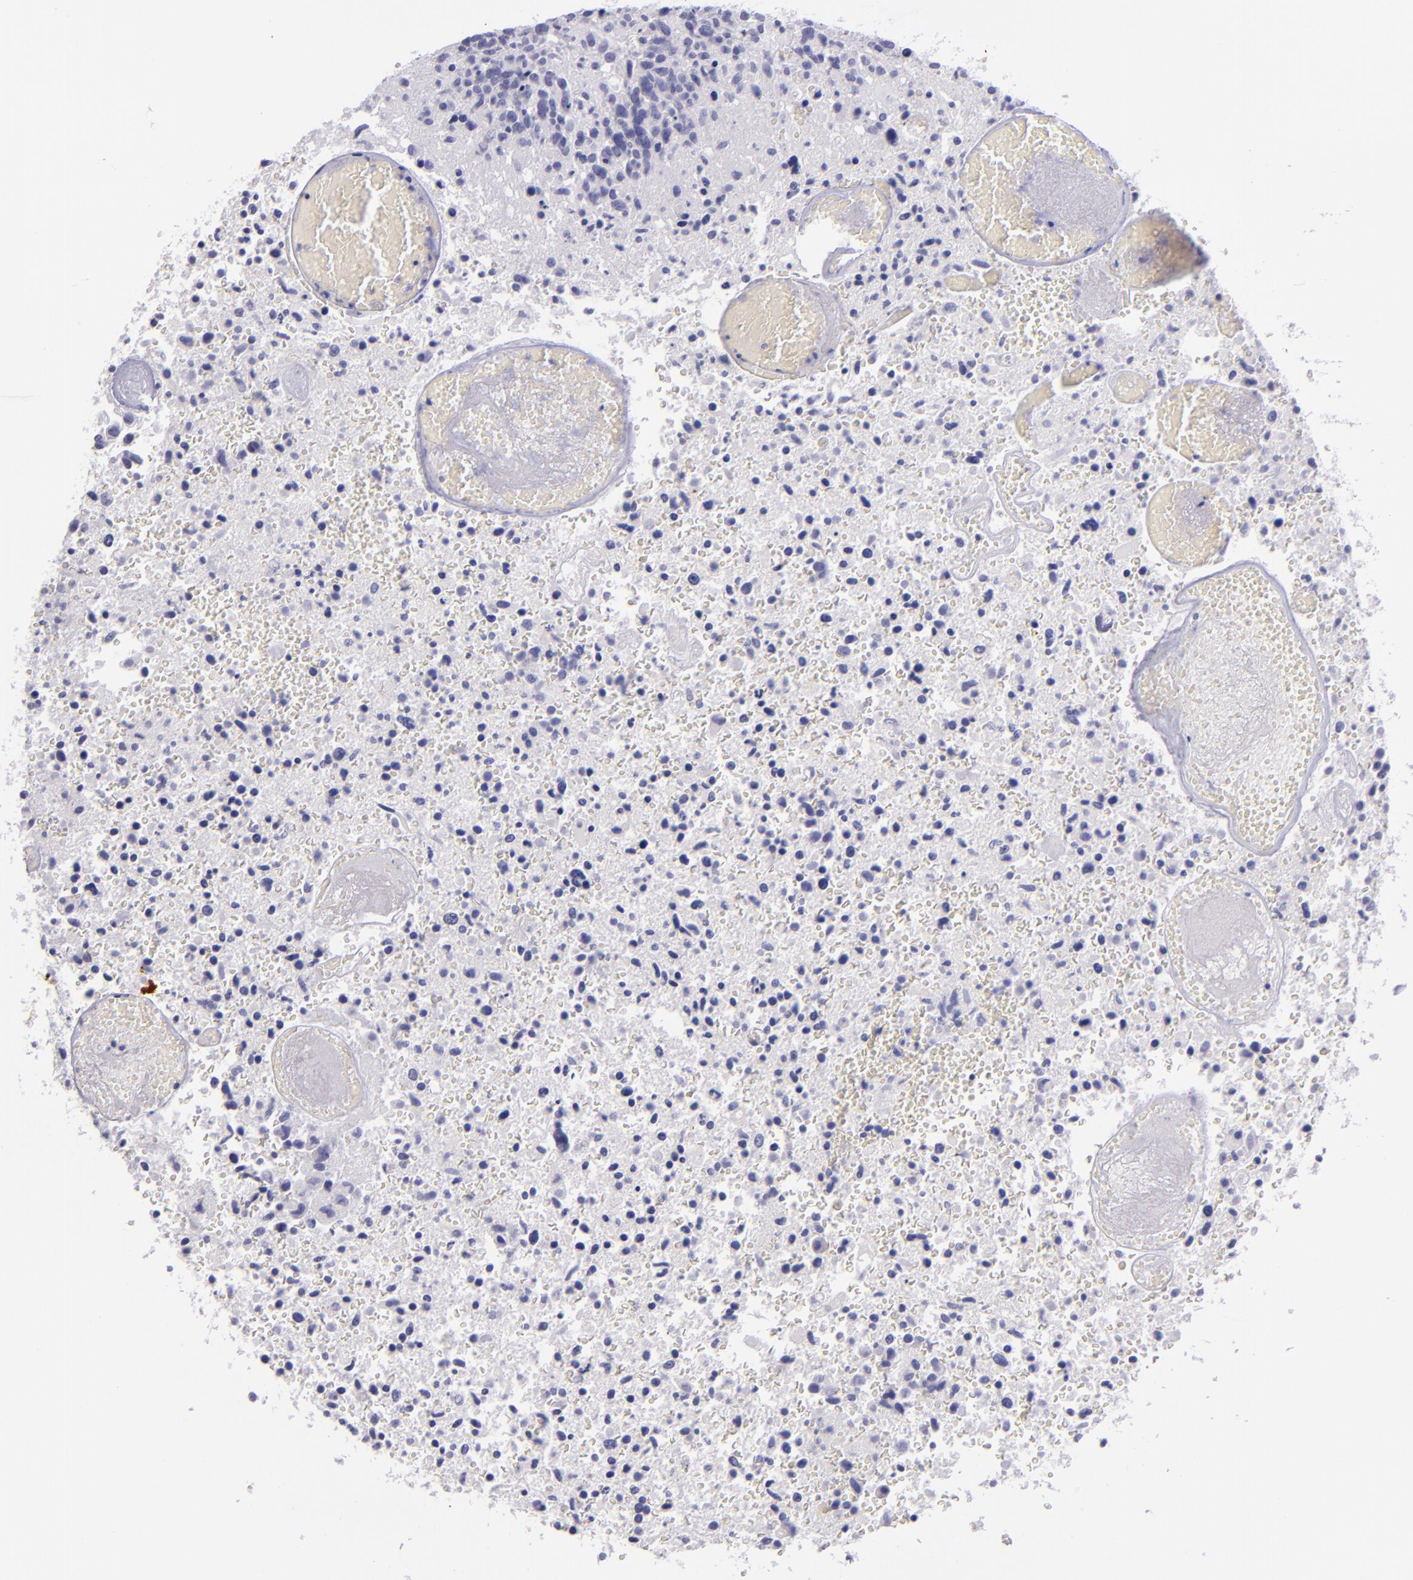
{"staining": {"intensity": "negative", "quantity": "none", "location": "none"}, "tissue": "glioma", "cell_type": "Tumor cells", "image_type": "cancer", "snomed": [{"axis": "morphology", "description": "Glioma, malignant, High grade"}, {"axis": "topography", "description": "Brain"}], "caption": "IHC histopathology image of malignant high-grade glioma stained for a protein (brown), which exhibits no positivity in tumor cells.", "gene": "TNNT3", "patient": {"sex": "male", "age": 72}}